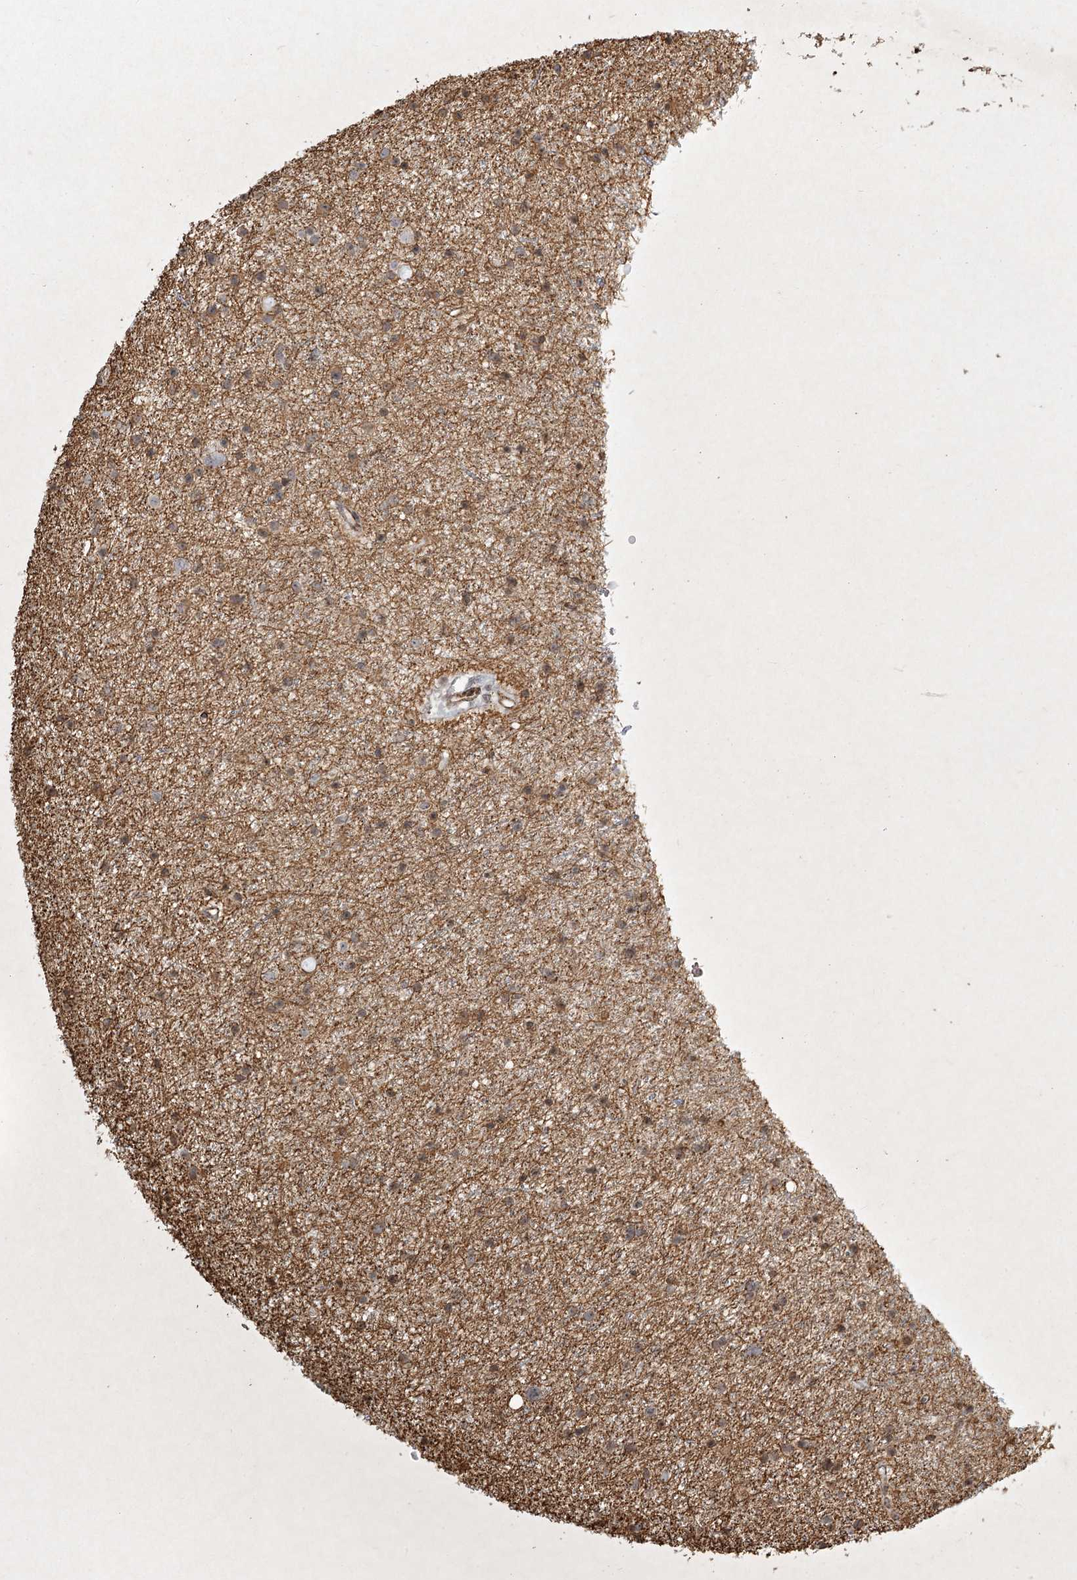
{"staining": {"intensity": "weak", "quantity": "25%-75%", "location": "cytoplasmic/membranous"}, "tissue": "glioma", "cell_type": "Tumor cells", "image_type": "cancer", "snomed": [{"axis": "morphology", "description": "Glioma, malignant, Low grade"}, {"axis": "topography", "description": "Cerebral cortex"}], "caption": "DAB immunohistochemical staining of glioma shows weak cytoplasmic/membranous protein expression in approximately 25%-75% of tumor cells.", "gene": "MEPE", "patient": {"sex": "female", "age": 39}}